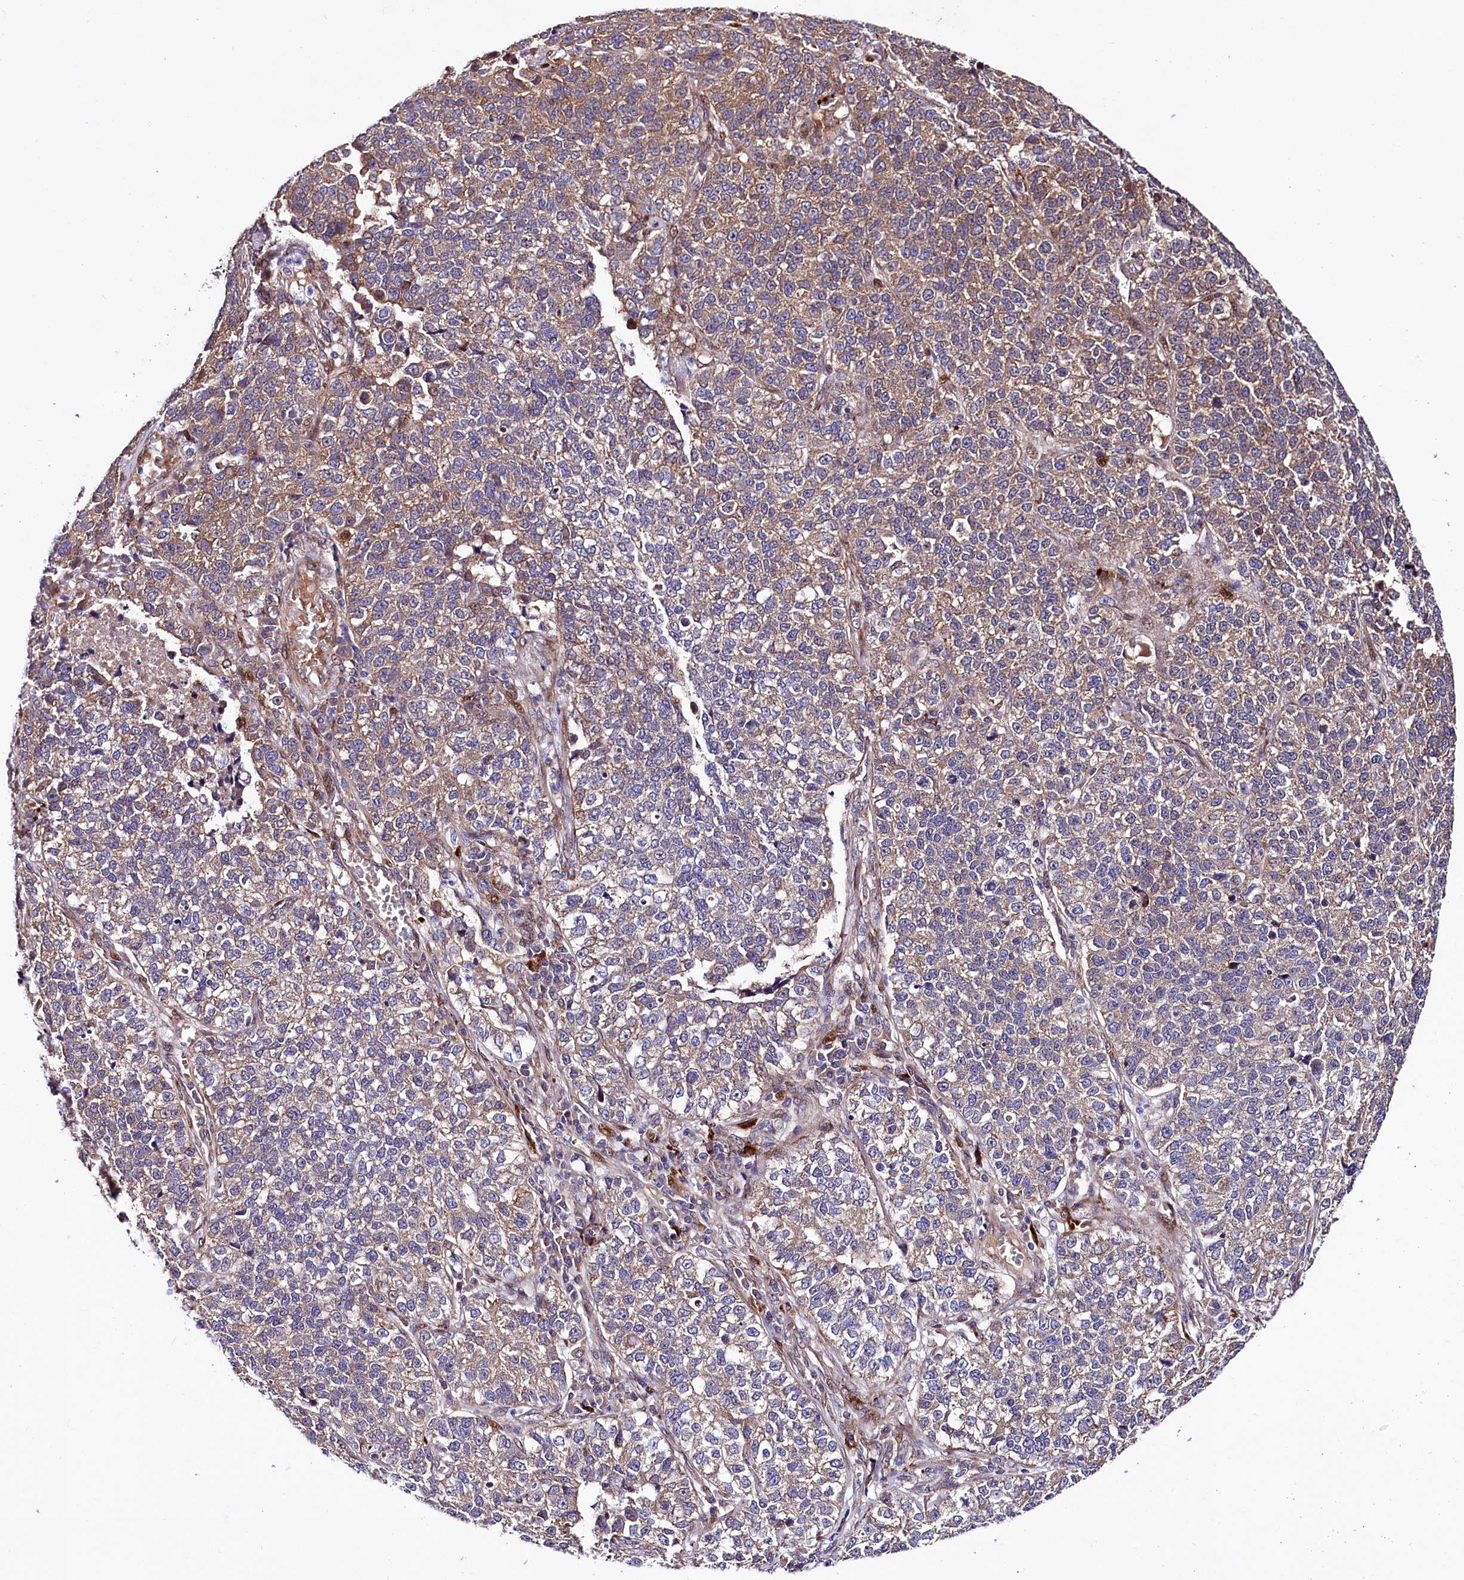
{"staining": {"intensity": "moderate", "quantity": "25%-75%", "location": "cytoplasmic/membranous"}, "tissue": "lung cancer", "cell_type": "Tumor cells", "image_type": "cancer", "snomed": [{"axis": "morphology", "description": "Adenocarcinoma, NOS"}, {"axis": "topography", "description": "Lung"}], "caption": "DAB (3,3'-diaminobenzidine) immunohistochemical staining of adenocarcinoma (lung) displays moderate cytoplasmic/membranous protein positivity in about 25%-75% of tumor cells. The protein is shown in brown color, while the nuclei are stained blue.", "gene": "PDZRN3", "patient": {"sex": "male", "age": 49}}